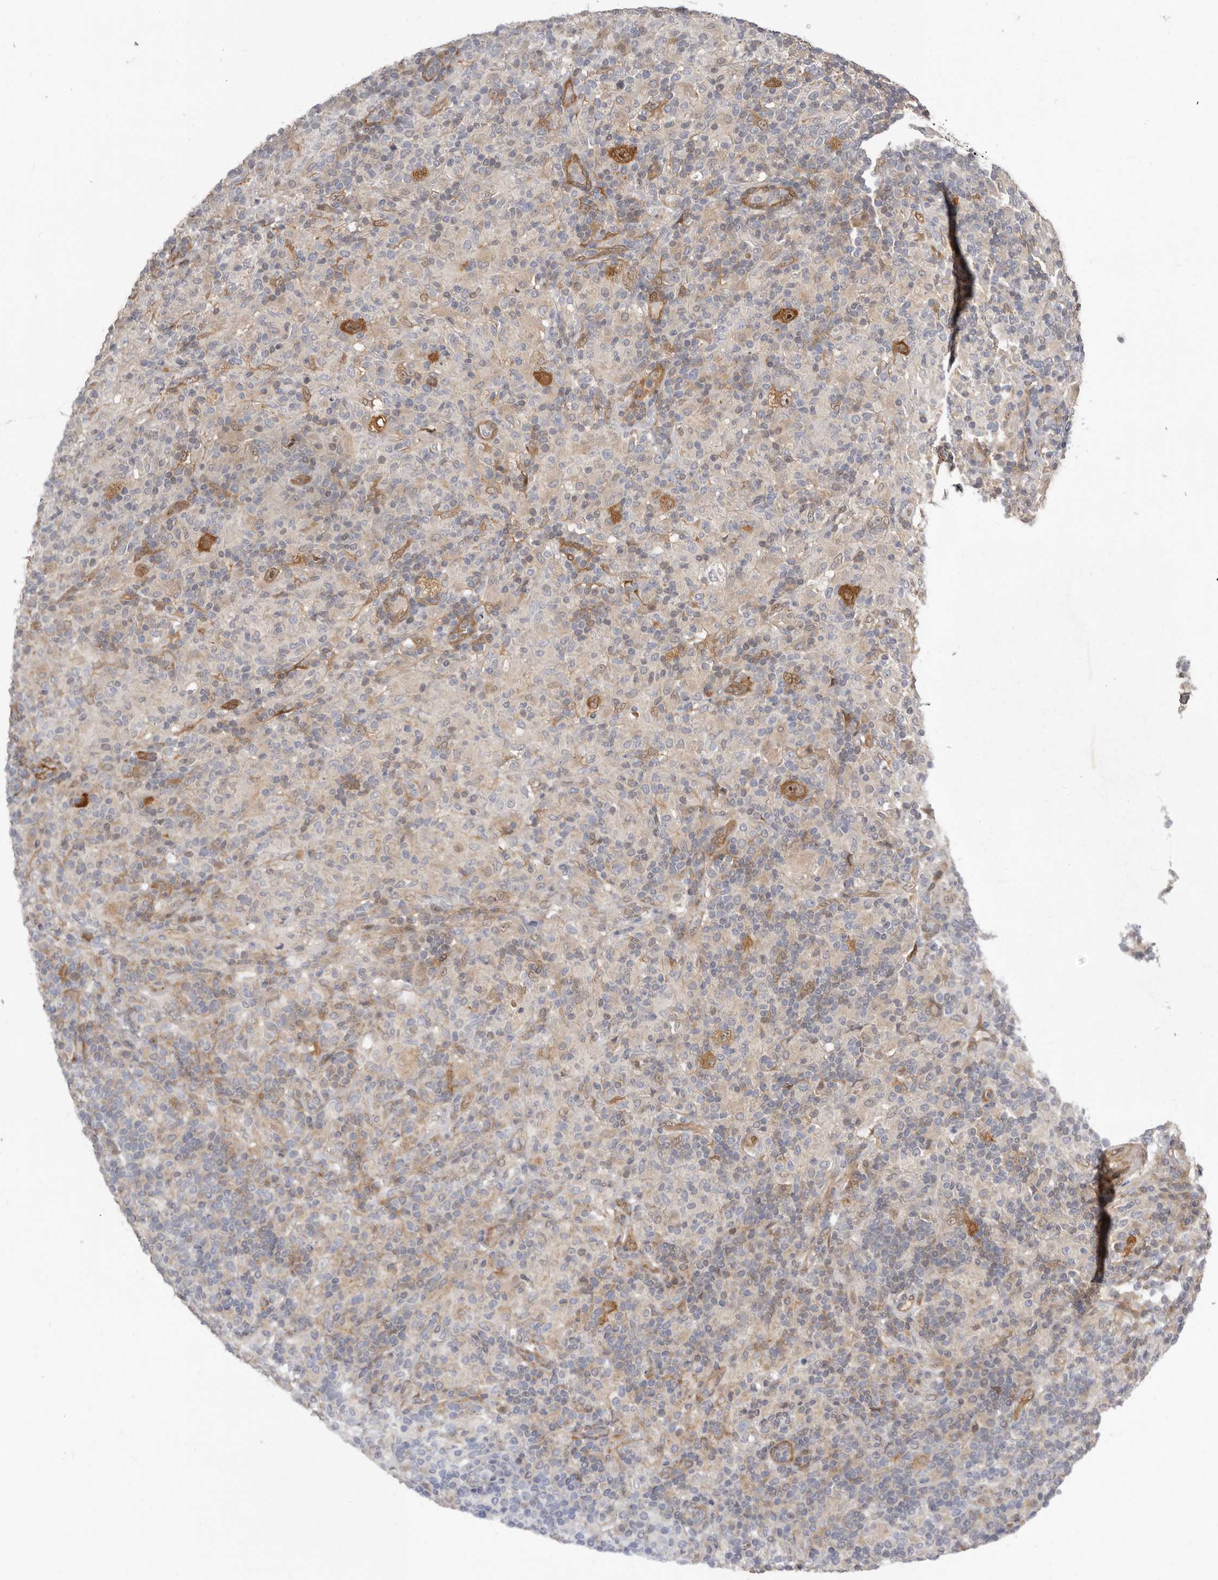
{"staining": {"intensity": "moderate", "quantity": ">75%", "location": "cytoplasmic/membranous"}, "tissue": "lymphoma", "cell_type": "Tumor cells", "image_type": "cancer", "snomed": [{"axis": "morphology", "description": "Hodgkin's disease, NOS"}, {"axis": "topography", "description": "Lymph node"}], "caption": "A medium amount of moderate cytoplasmic/membranous staining is present in approximately >75% of tumor cells in Hodgkin's disease tissue.", "gene": "SBDS", "patient": {"sex": "male", "age": 70}}